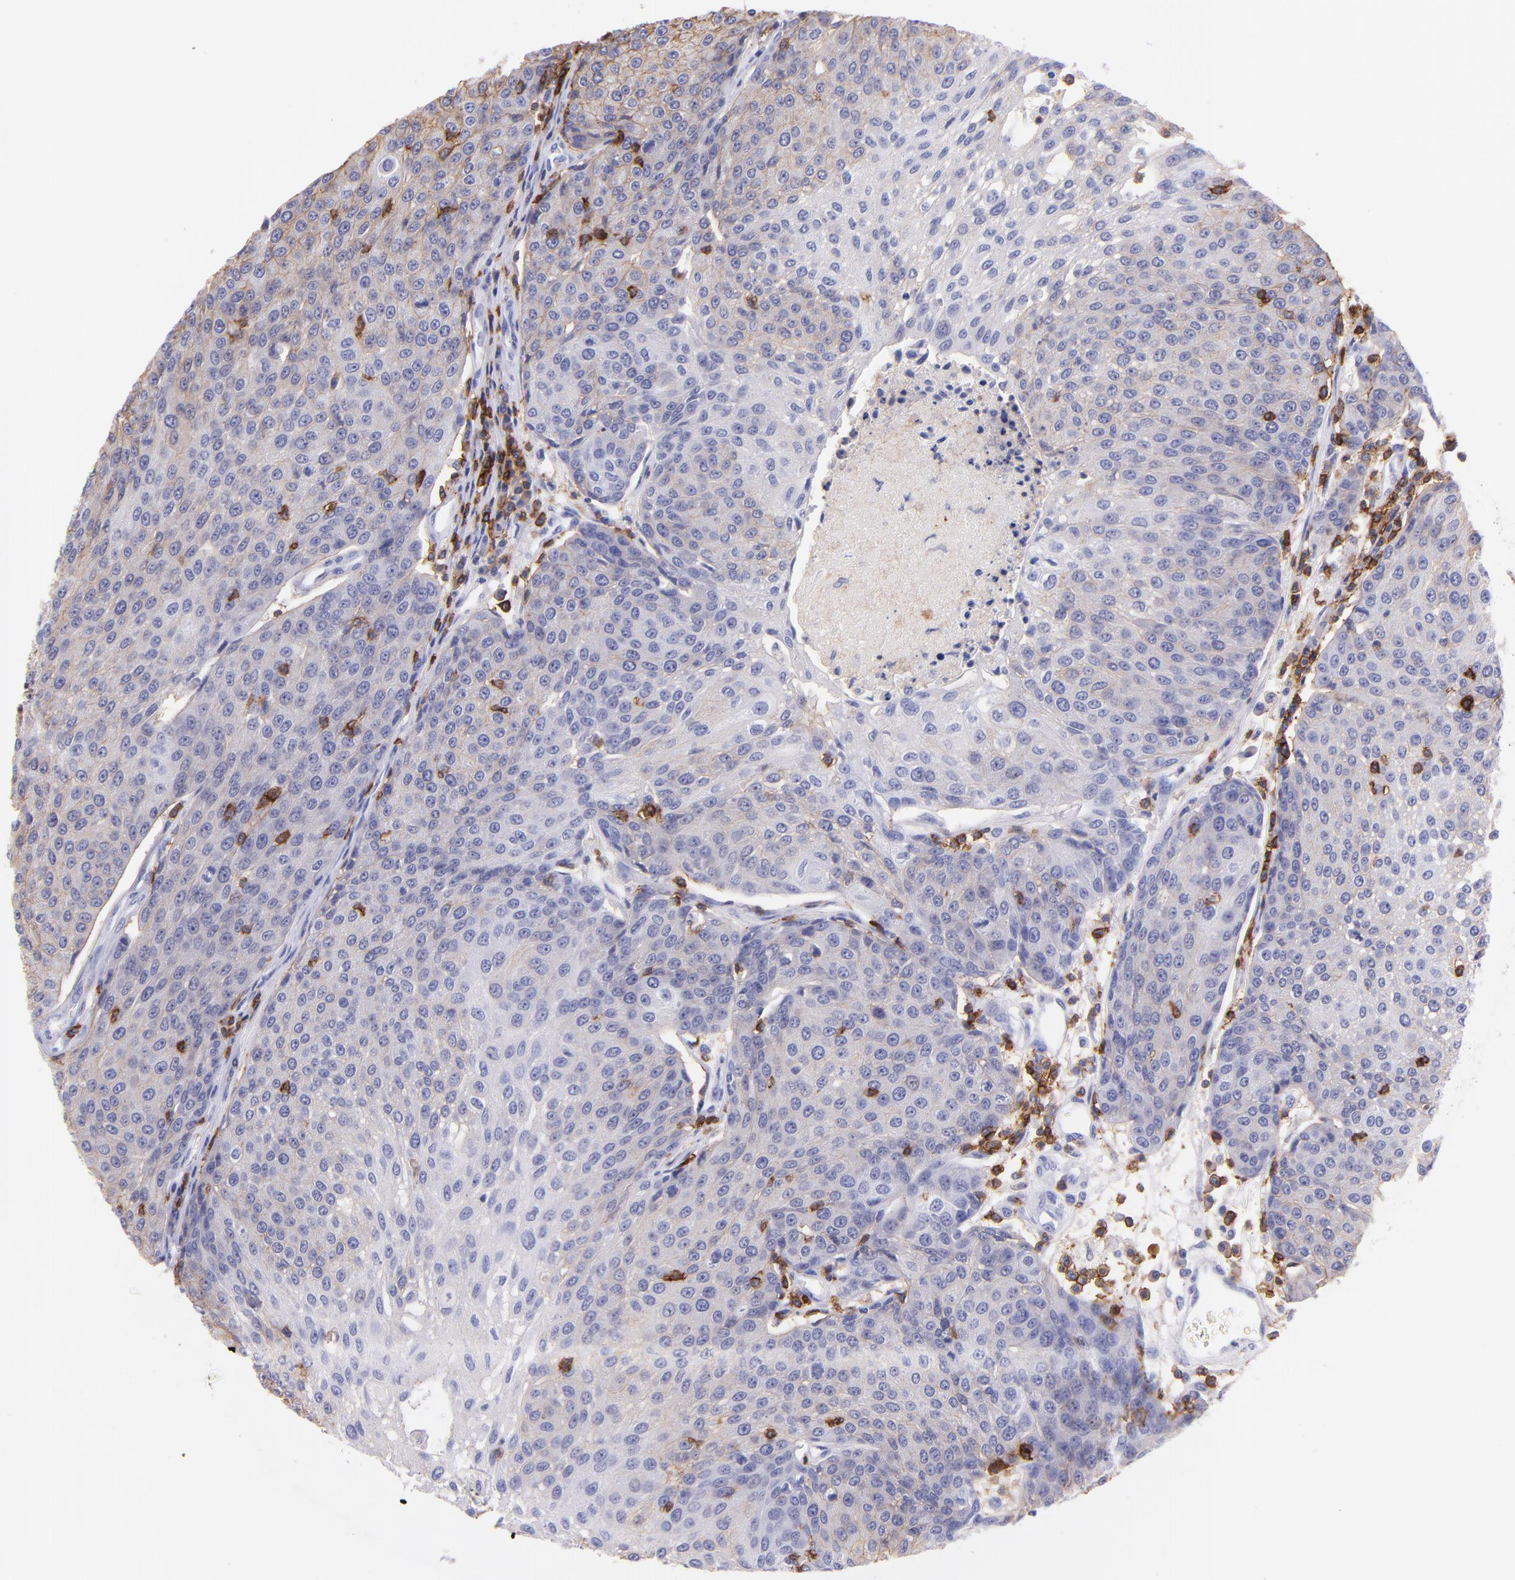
{"staining": {"intensity": "weak", "quantity": "25%-75%", "location": "cytoplasmic/membranous"}, "tissue": "urothelial cancer", "cell_type": "Tumor cells", "image_type": "cancer", "snomed": [{"axis": "morphology", "description": "Urothelial carcinoma, High grade"}, {"axis": "topography", "description": "Urinary bladder"}], "caption": "A histopathology image of human urothelial cancer stained for a protein reveals weak cytoplasmic/membranous brown staining in tumor cells.", "gene": "SPN", "patient": {"sex": "female", "age": 85}}